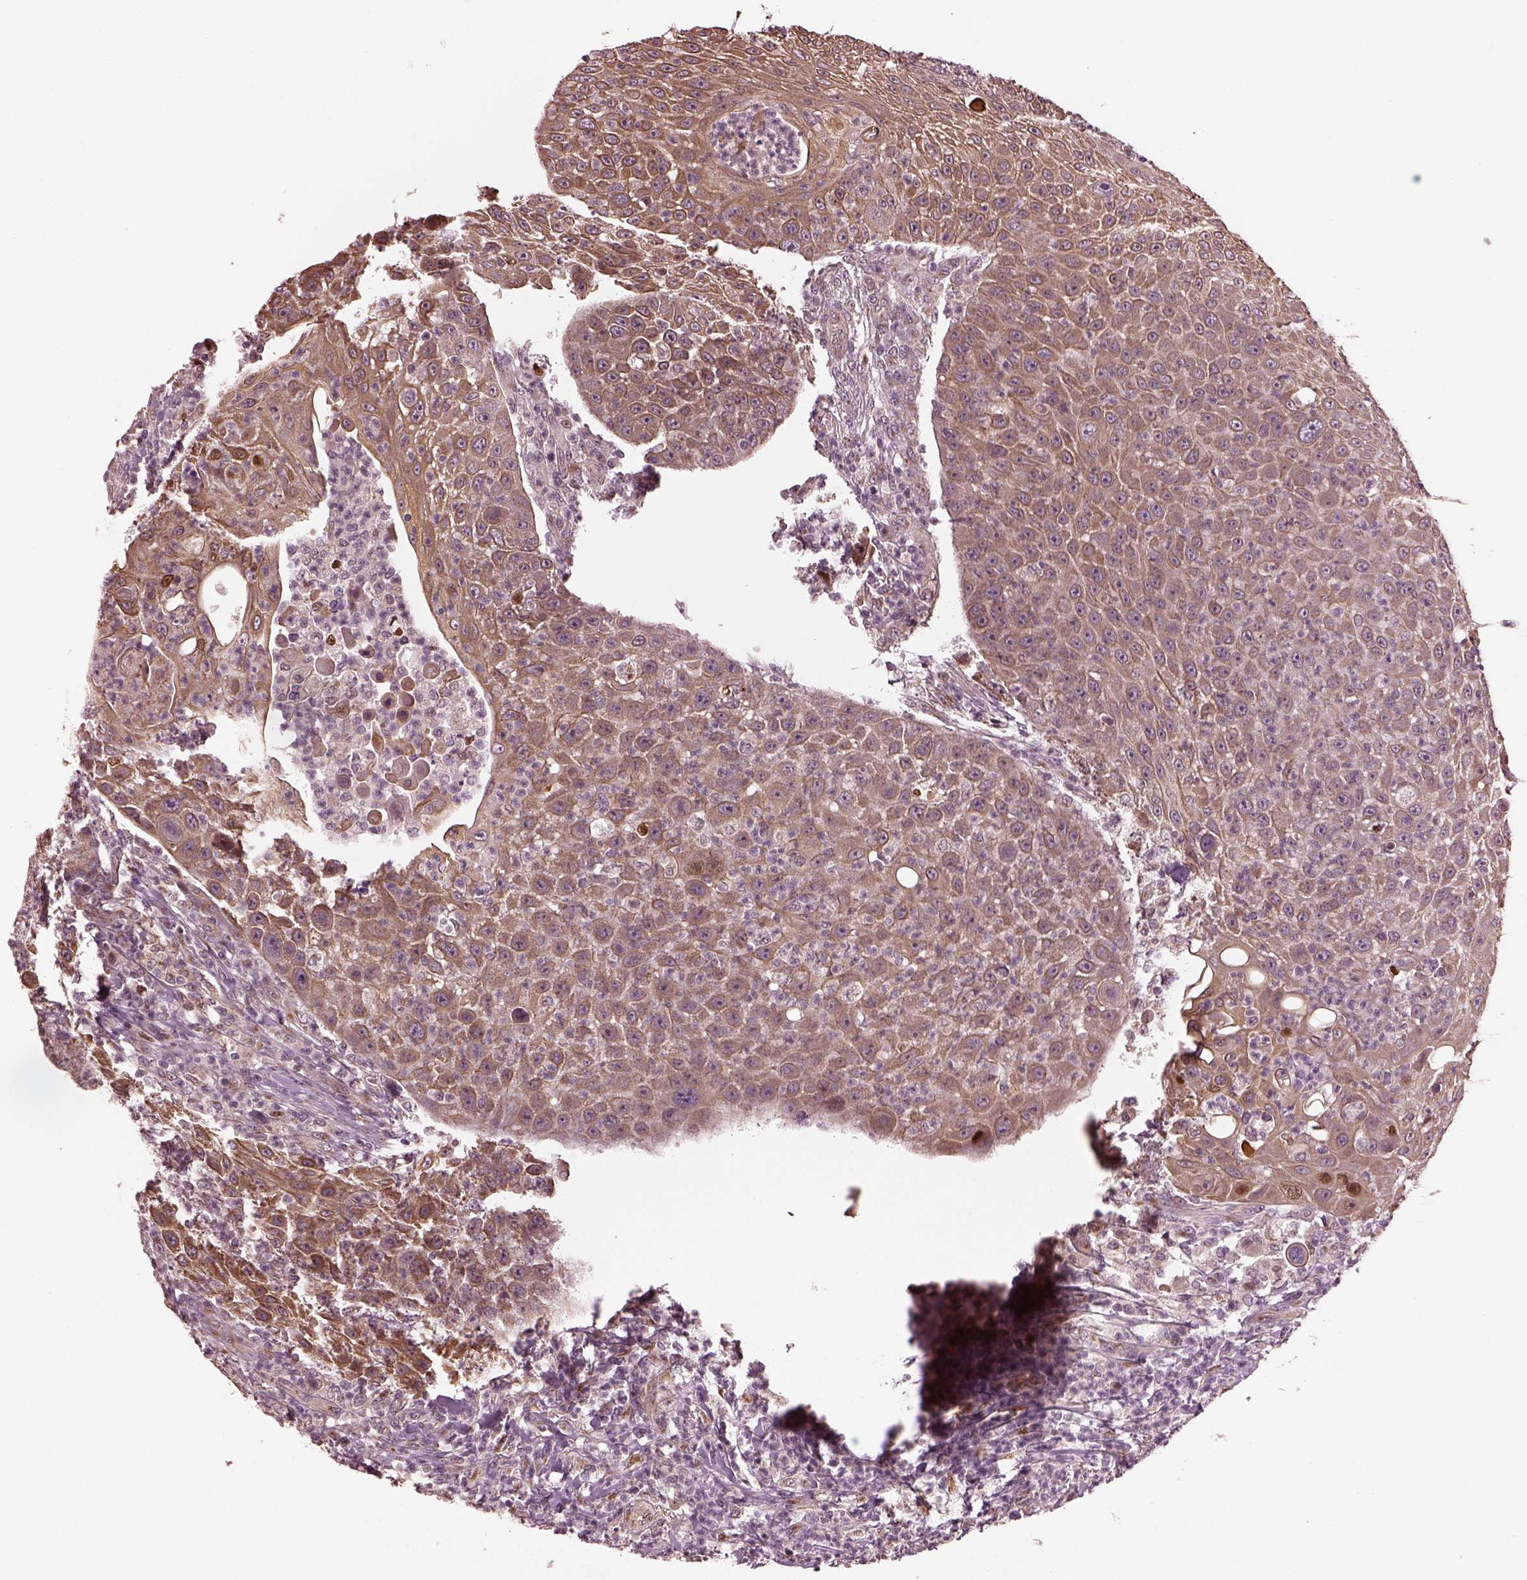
{"staining": {"intensity": "moderate", "quantity": ">75%", "location": "cytoplasmic/membranous"}, "tissue": "head and neck cancer", "cell_type": "Tumor cells", "image_type": "cancer", "snomed": [{"axis": "morphology", "description": "Squamous cell carcinoma, NOS"}, {"axis": "topography", "description": "Head-Neck"}], "caption": "There is medium levels of moderate cytoplasmic/membranous expression in tumor cells of head and neck squamous cell carcinoma, as demonstrated by immunohistochemical staining (brown color).", "gene": "RUFY3", "patient": {"sex": "male", "age": 69}}